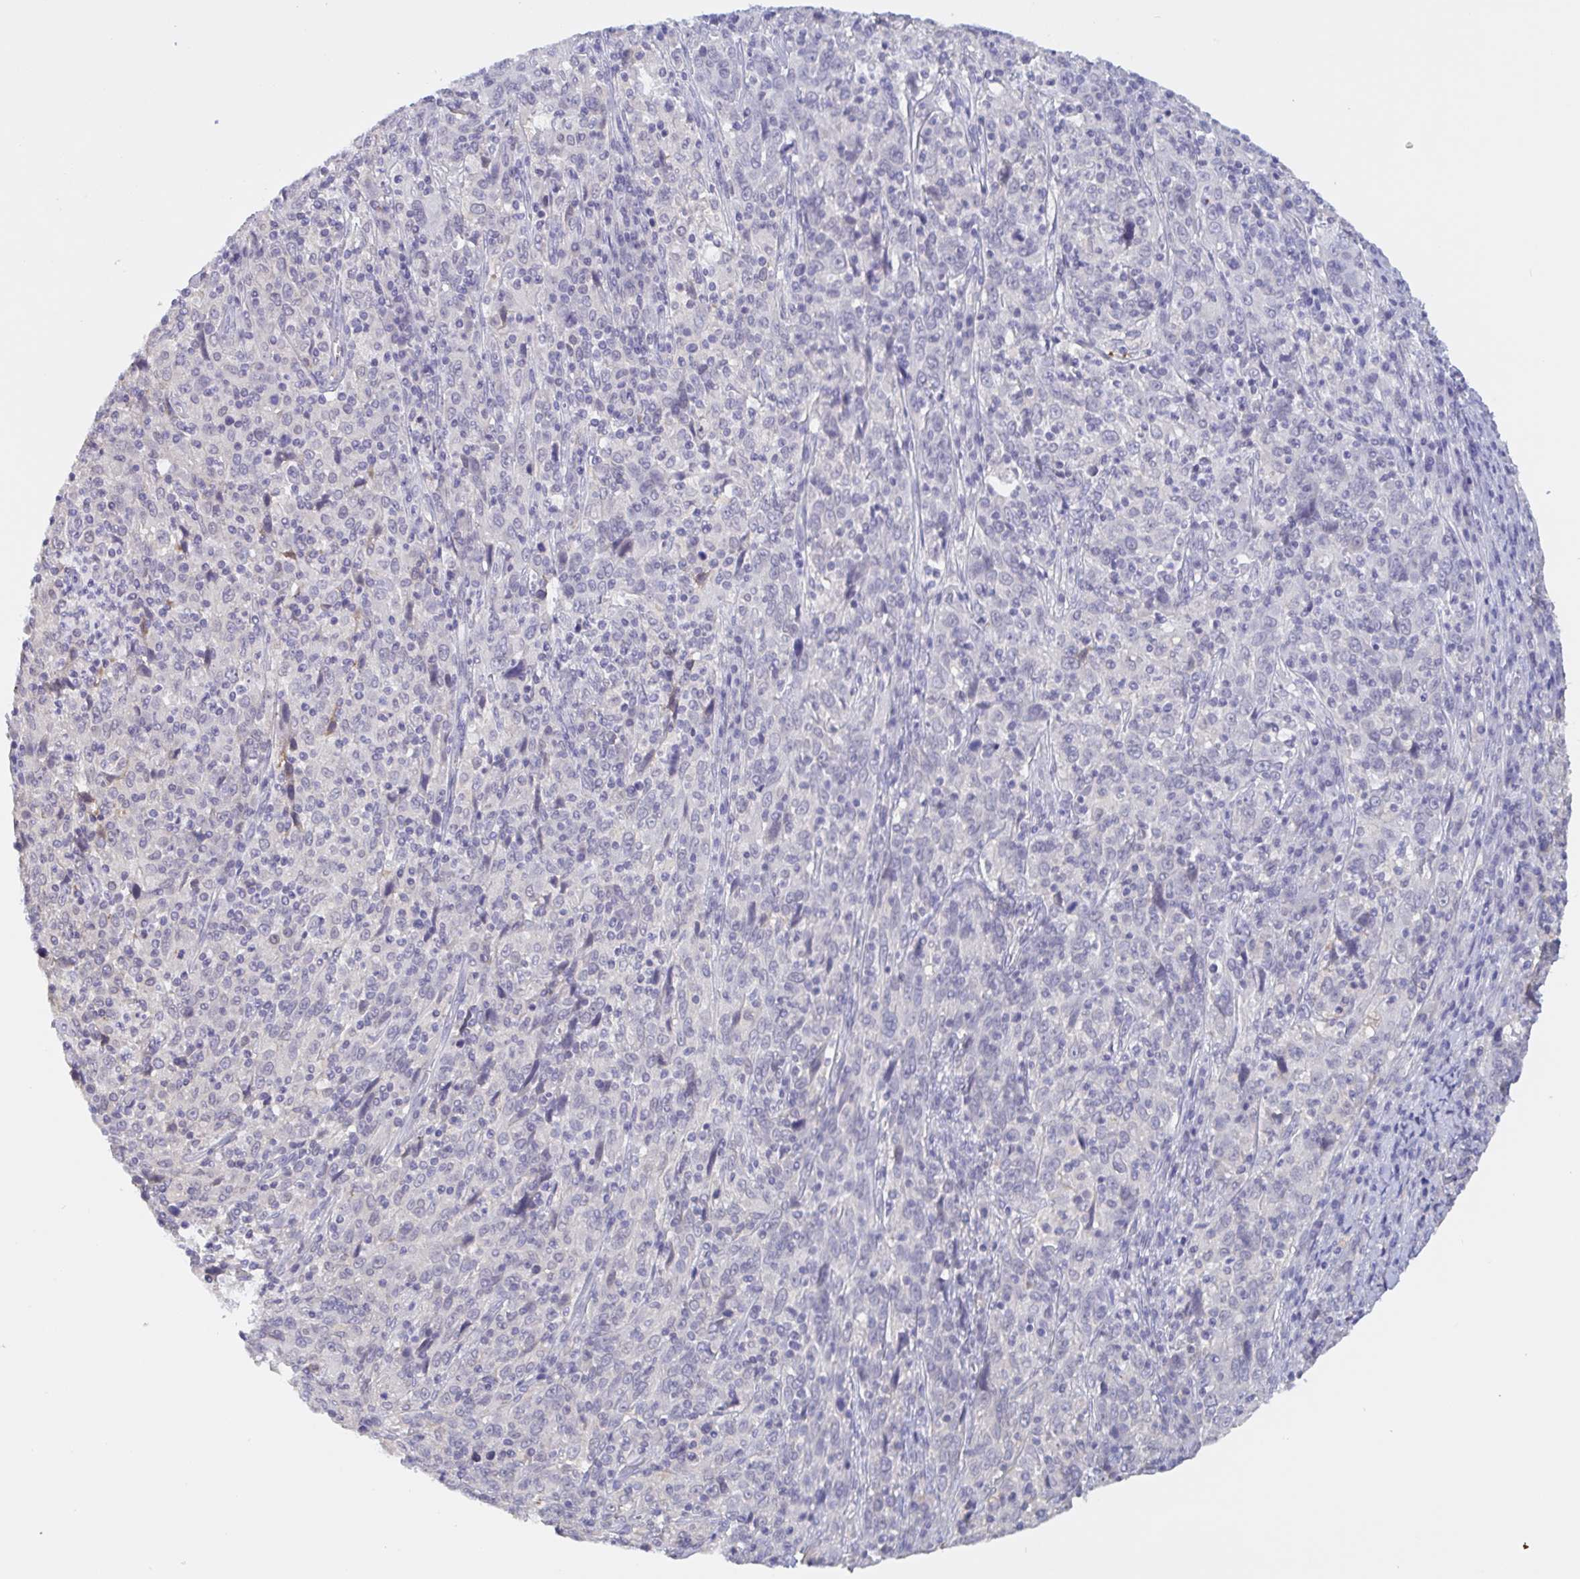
{"staining": {"intensity": "negative", "quantity": "none", "location": "none"}, "tissue": "cervical cancer", "cell_type": "Tumor cells", "image_type": "cancer", "snomed": [{"axis": "morphology", "description": "Squamous cell carcinoma, NOS"}, {"axis": "topography", "description": "Cervix"}], "caption": "Tumor cells show no significant positivity in cervical squamous cell carcinoma.", "gene": "SERPINB13", "patient": {"sex": "female", "age": 46}}